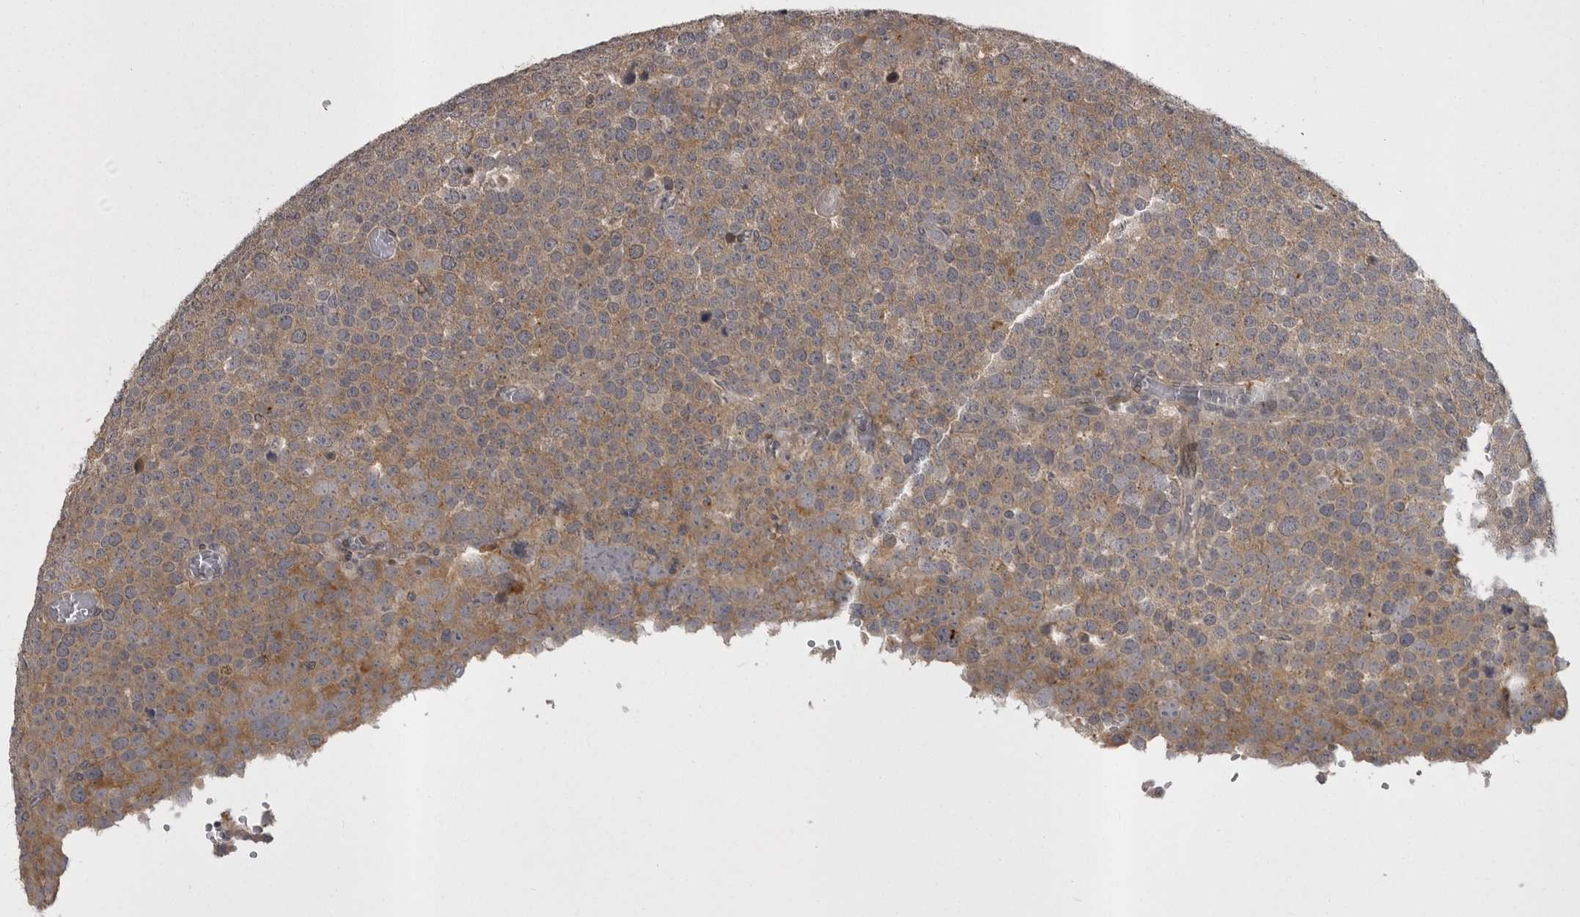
{"staining": {"intensity": "moderate", "quantity": ">75%", "location": "cytoplasmic/membranous"}, "tissue": "testis cancer", "cell_type": "Tumor cells", "image_type": "cancer", "snomed": [{"axis": "morphology", "description": "Seminoma, NOS"}, {"axis": "topography", "description": "Testis"}], "caption": "DAB (3,3'-diaminobenzidine) immunohistochemical staining of human testis cancer exhibits moderate cytoplasmic/membranous protein positivity in approximately >75% of tumor cells. (DAB IHC with brightfield microscopy, high magnification).", "gene": "SNX16", "patient": {"sex": "male", "age": 71}}